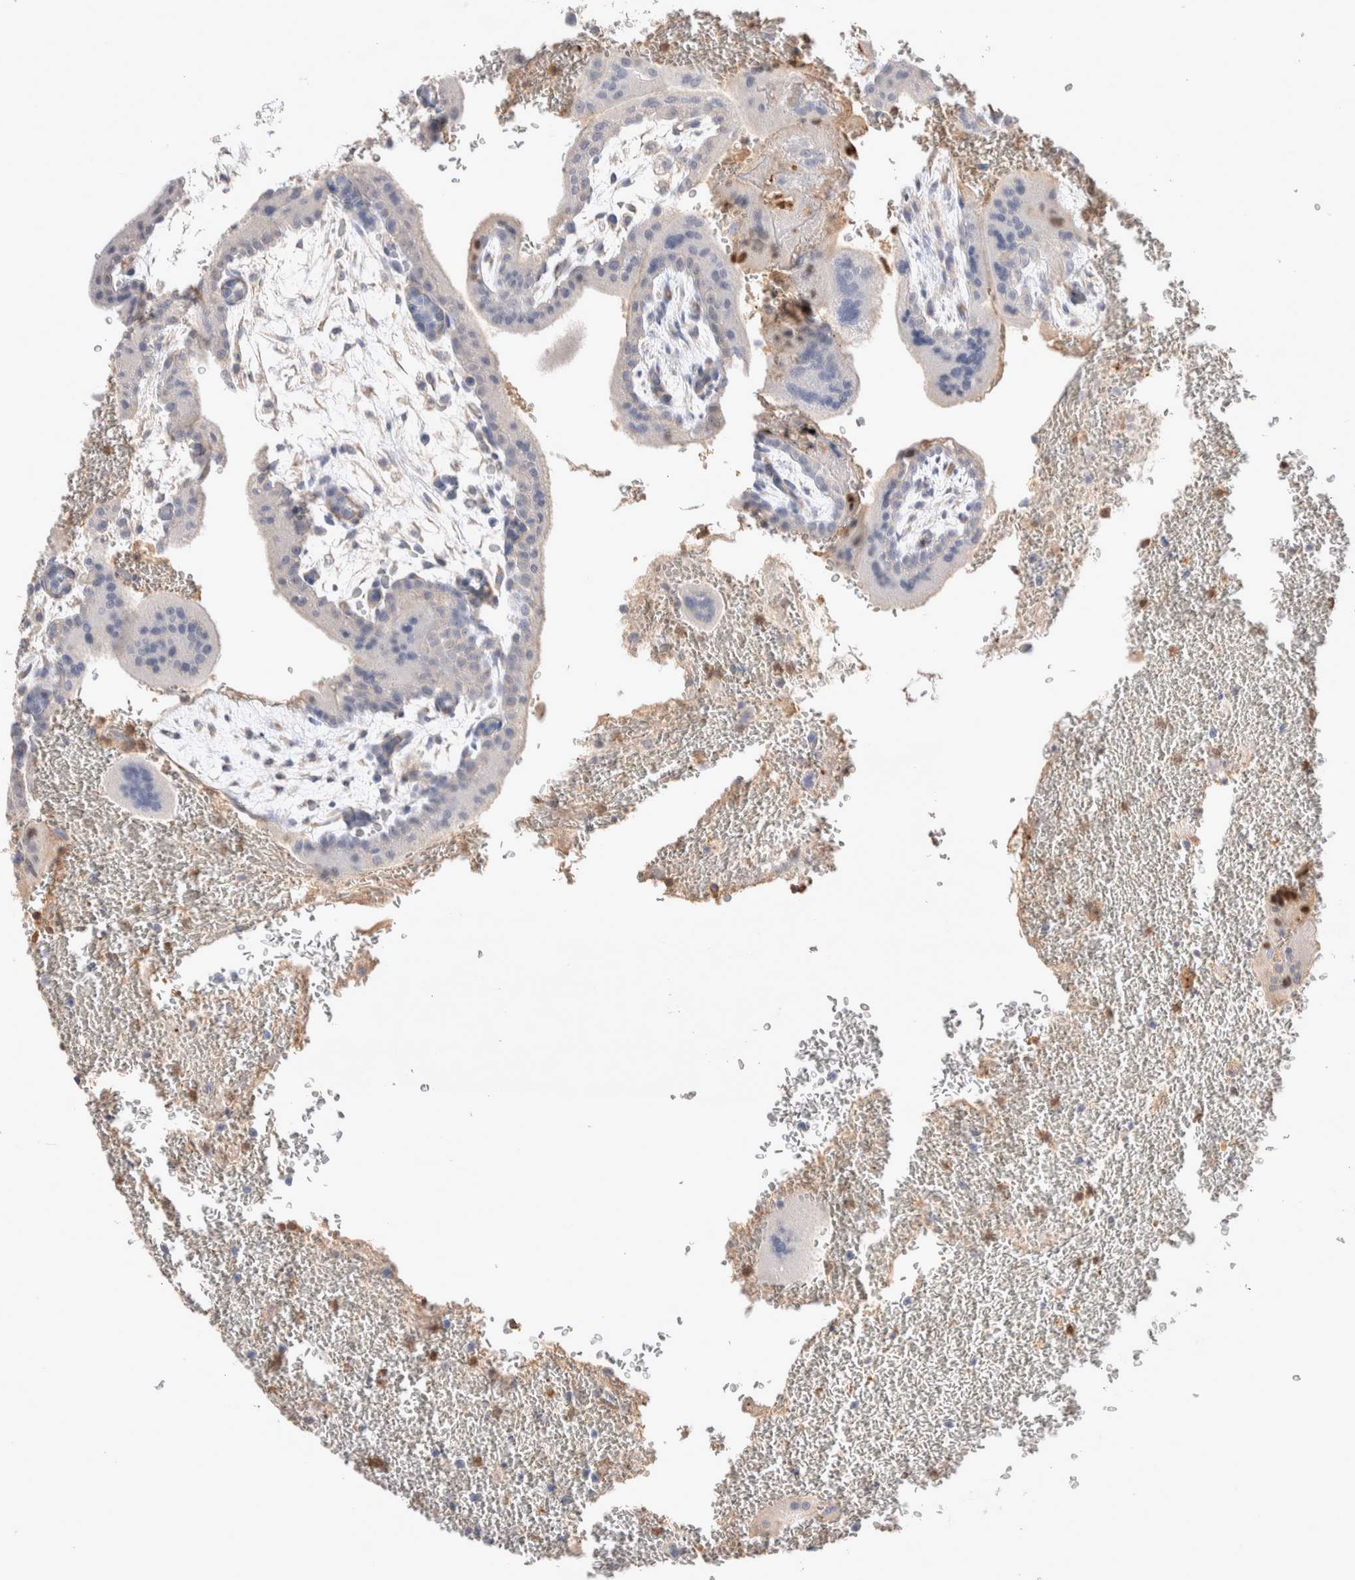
{"staining": {"intensity": "negative", "quantity": "none", "location": "none"}, "tissue": "placenta", "cell_type": "Trophoblastic cells", "image_type": "normal", "snomed": [{"axis": "morphology", "description": "Normal tissue, NOS"}, {"axis": "topography", "description": "Placenta"}], "caption": "The micrograph shows no significant positivity in trophoblastic cells of placenta.", "gene": "FFAR2", "patient": {"sex": "female", "age": 35}}